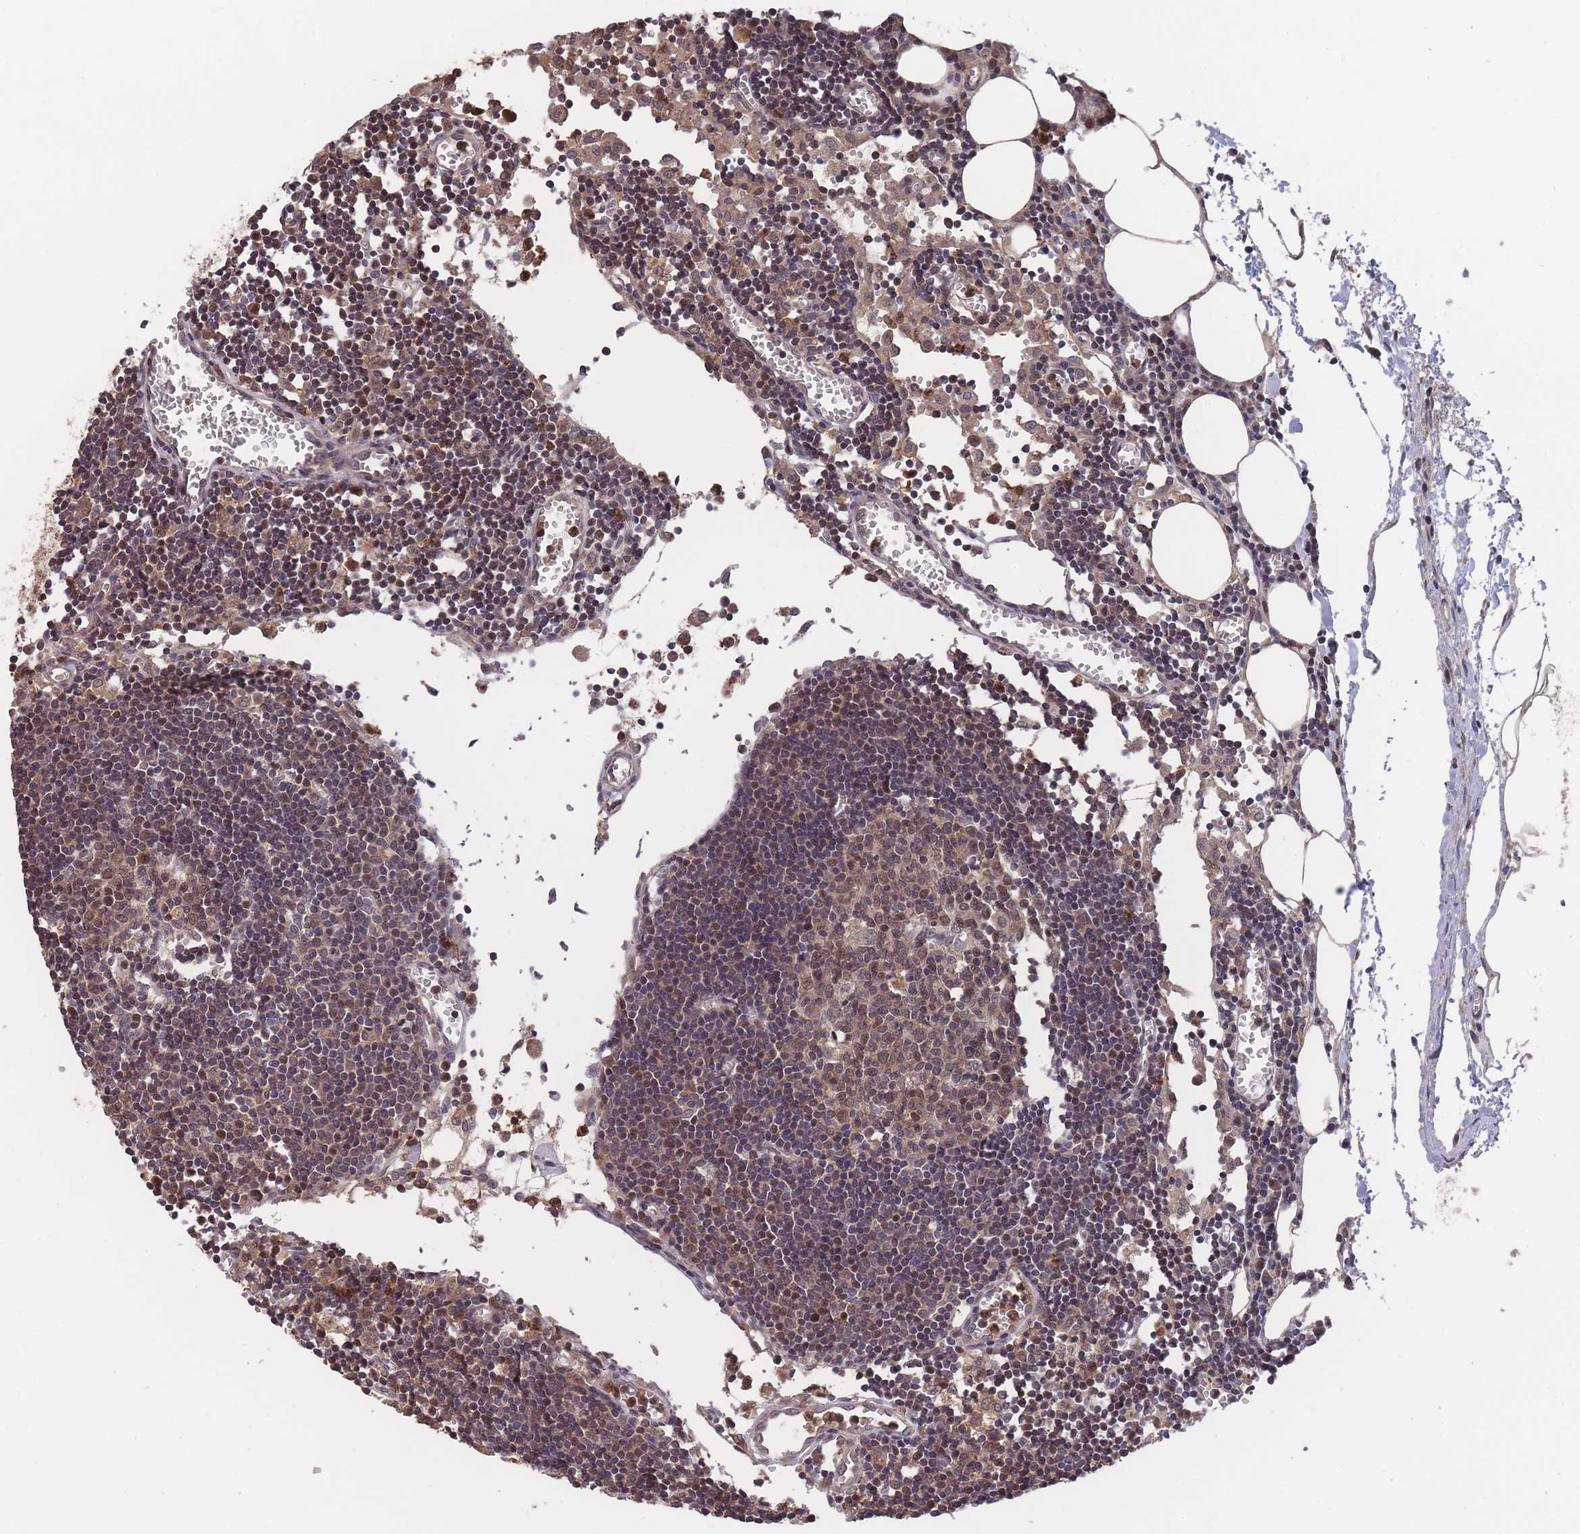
{"staining": {"intensity": "moderate", "quantity": "<25%", "location": "nuclear"}, "tissue": "lymph node", "cell_type": "Germinal center cells", "image_type": "normal", "snomed": [{"axis": "morphology", "description": "Normal tissue, NOS"}, {"axis": "topography", "description": "Lymph node"}], "caption": "Protein staining by immunohistochemistry shows moderate nuclear staining in approximately <25% of germinal center cells in normal lymph node.", "gene": "SF3B1", "patient": {"sex": "male", "age": 62}}